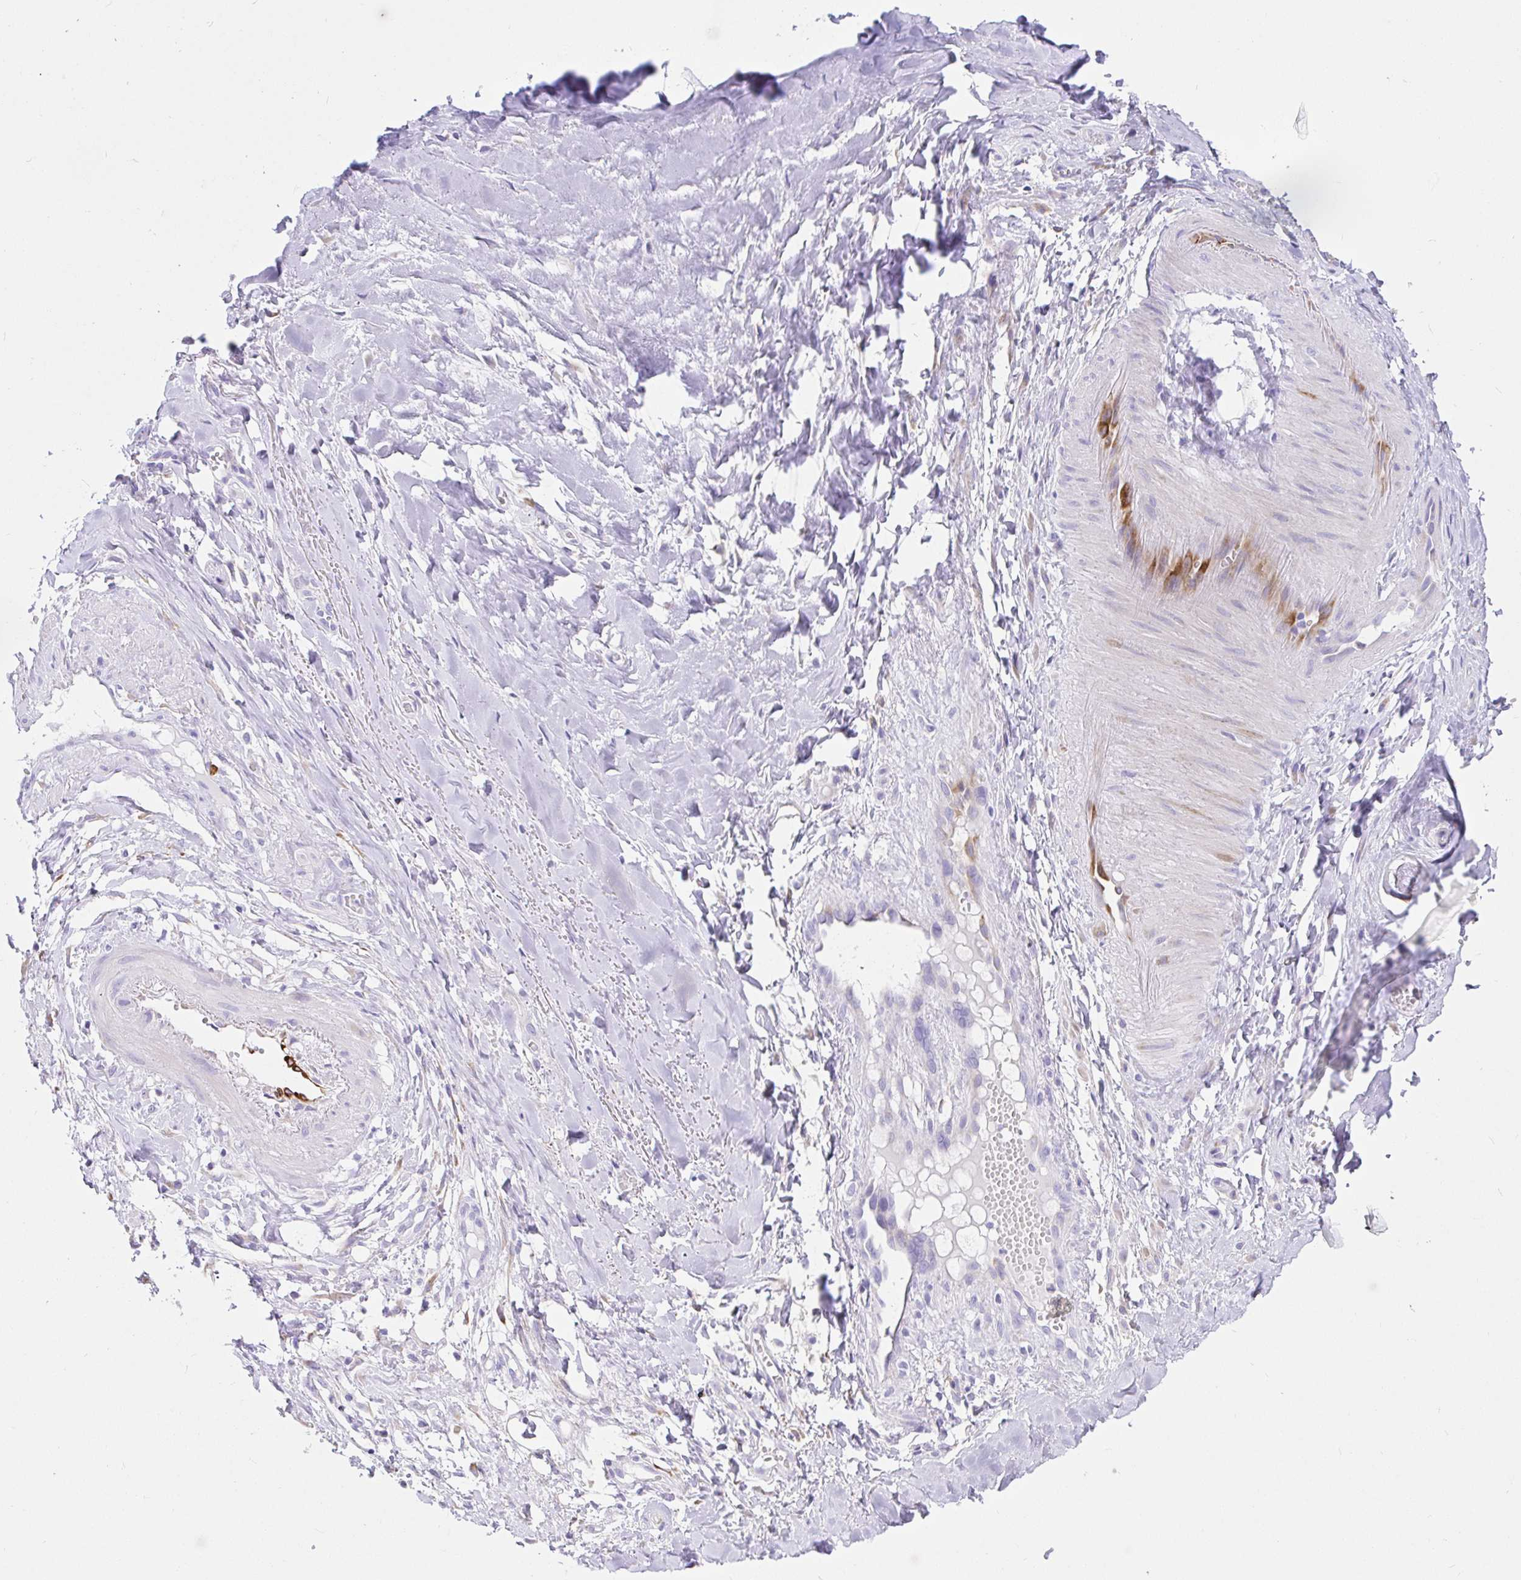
{"staining": {"intensity": "negative", "quantity": "none", "location": "none"}, "tissue": "adipose tissue", "cell_type": "Adipocytes", "image_type": "normal", "snomed": [{"axis": "morphology", "description": "Normal tissue, NOS"}, {"axis": "topography", "description": "Cartilage tissue"}, {"axis": "topography", "description": "Nasopharynx"}, {"axis": "topography", "description": "Thyroid gland"}], "caption": "The photomicrograph demonstrates no significant expression in adipocytes of adipose tissue. (DAB (3,3'-diaminobenzidine) IHC, high magnification).", "gene": "CCDC62", "patient": {"sex": "male", "age": 63}}